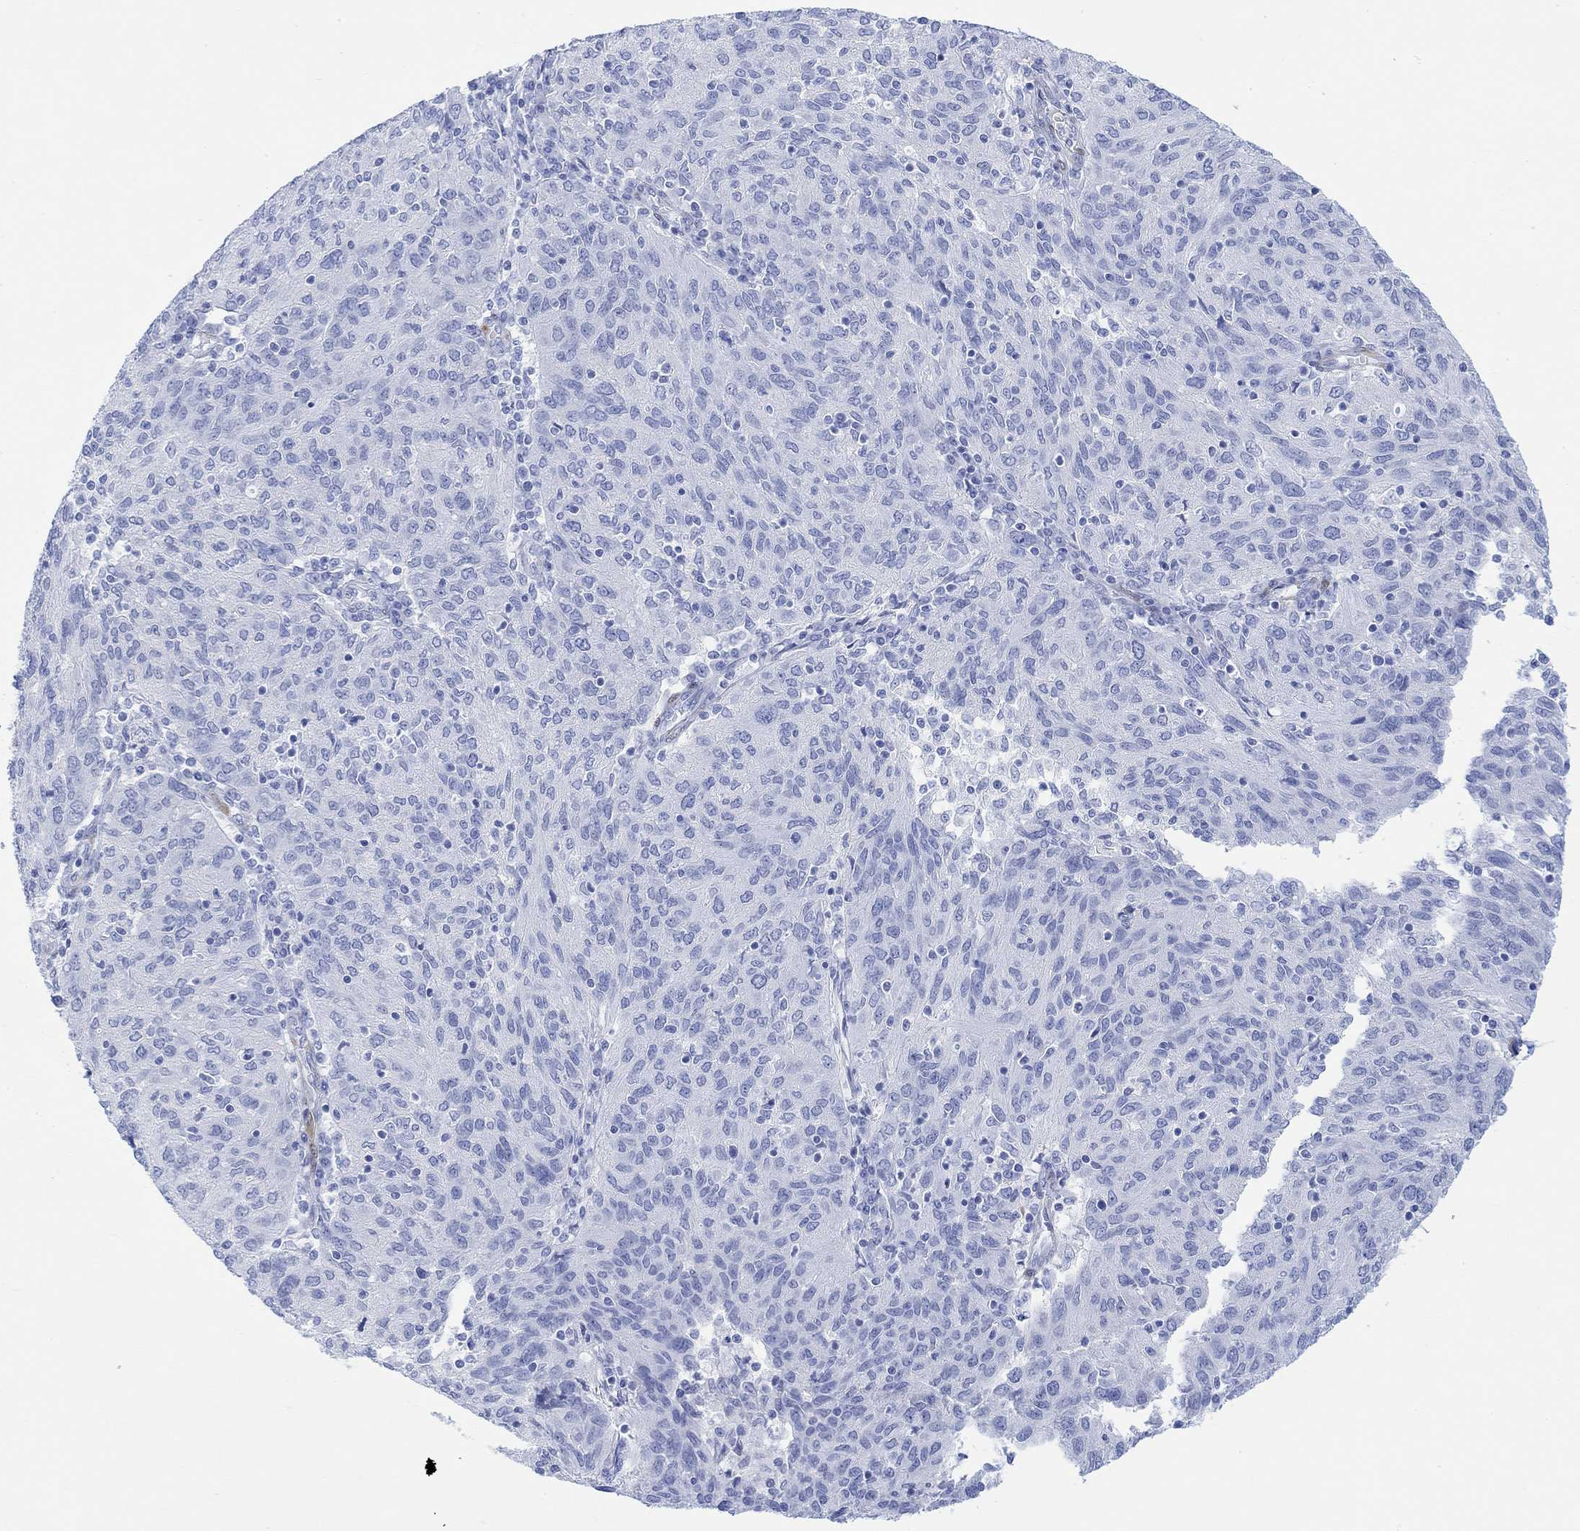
{"staining": {"intensity": "negative", "quantity": "none", "location": "none"}, "tissue": "ovarian cancer", "cell_type": "Tumor cells", "image_type": "cancer", "snomed": [{"axis": "morphology", "description": "Carcinoma, endometroid"}, {"axis": "topography", "description": "Ovary"}], "caption": "A photomicrograph of ovarian cancer (endometroid carcinoma) stained for a protein shows no brown staining in tumor cells.", "gene": "TPPP3", "patient": {"sex": "female", "age": 50}}